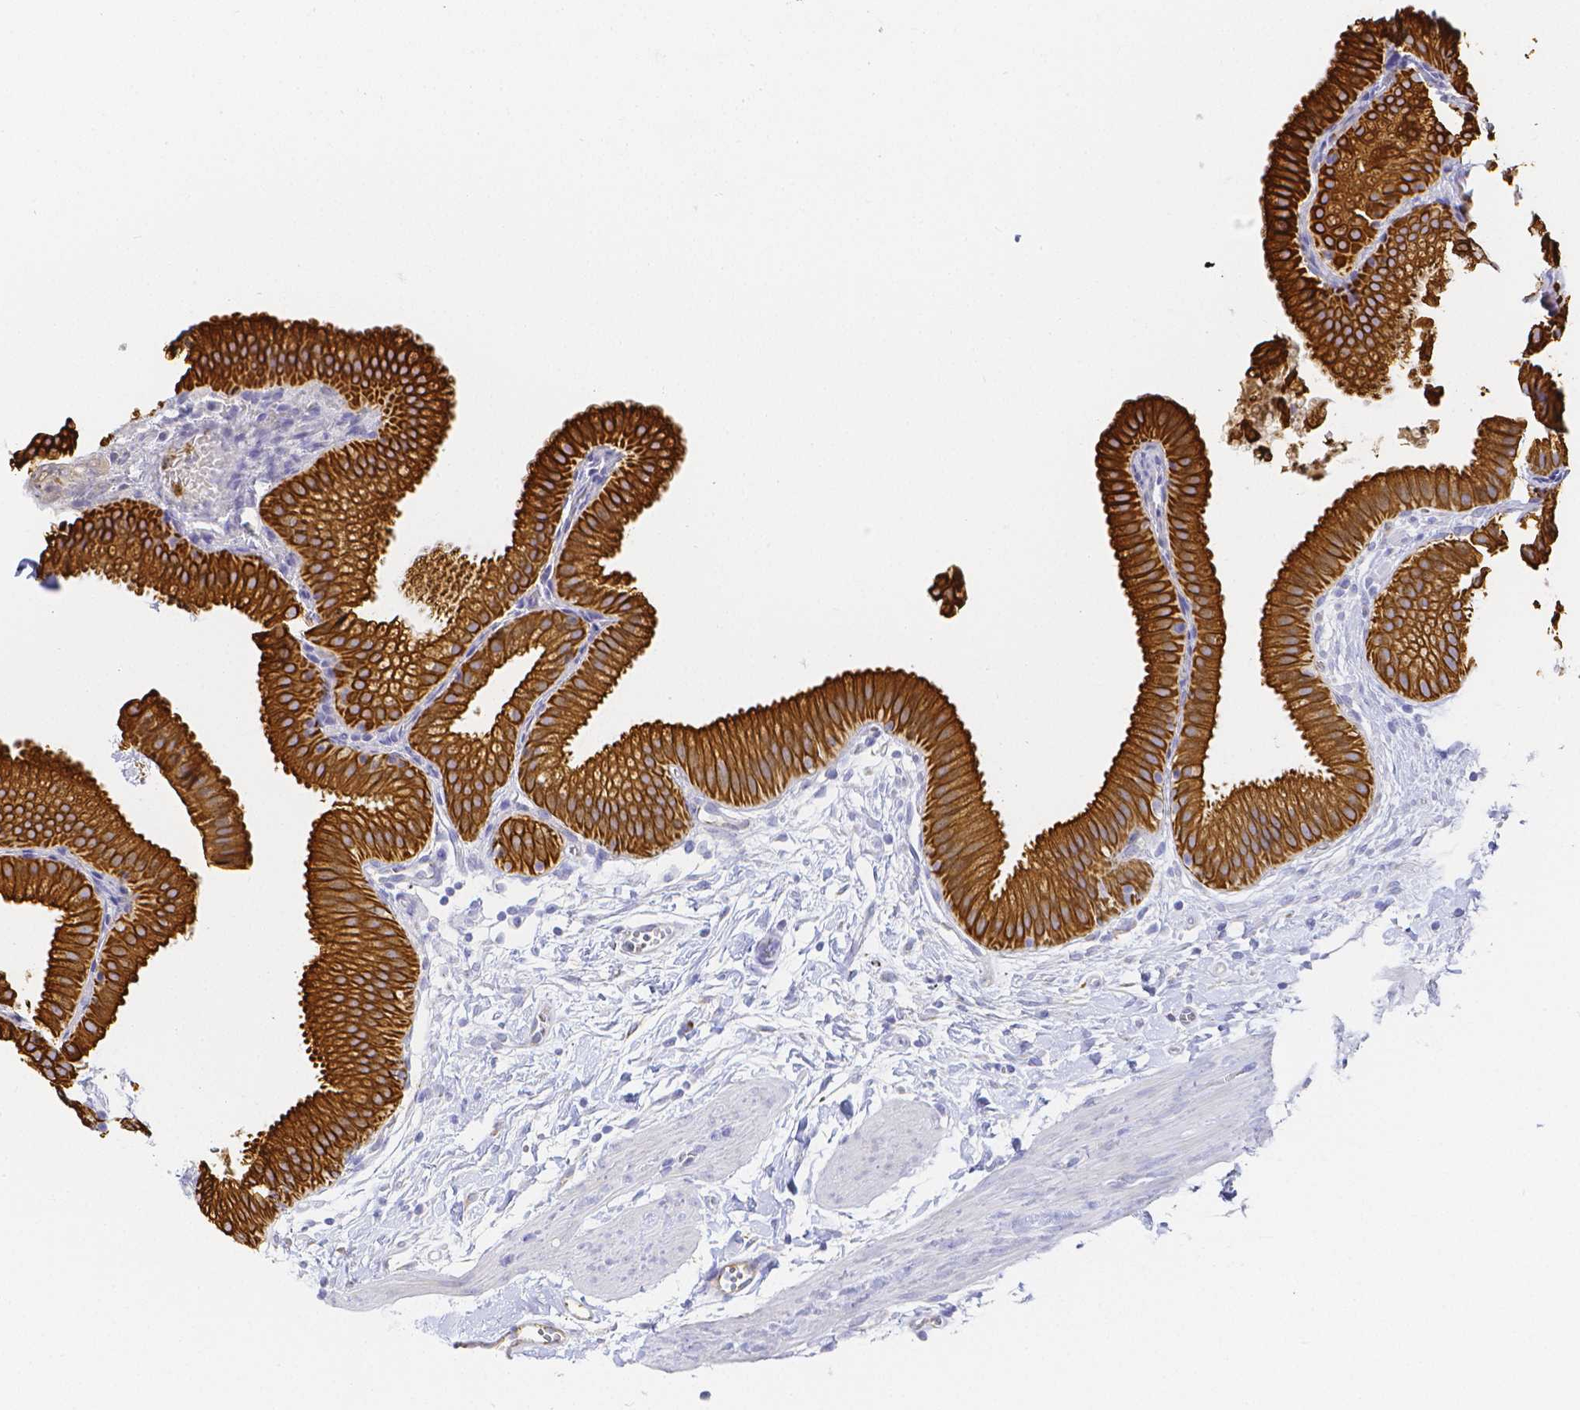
{"staining": {"intensity": "strong", "quantity": ">75%", "location": "cytoplasmic/membranous"}, "tissue": "gallbladder", "cell_type": "Glandular cells", "image_type": "normal", "snomed": [{"axis": "morphology", "description": "Normal tissue, NOS"}, {"axis": "topography", "description": "Gallbladder"}], "caption": "An IHC image of normal tissue is shown. Protein staining in brown shows strong cytoplasmic/membranous positivity in gallbladder within glandular cells.", "gene": "SMURF1", "patient": {"sex": "female", "age": 63}}